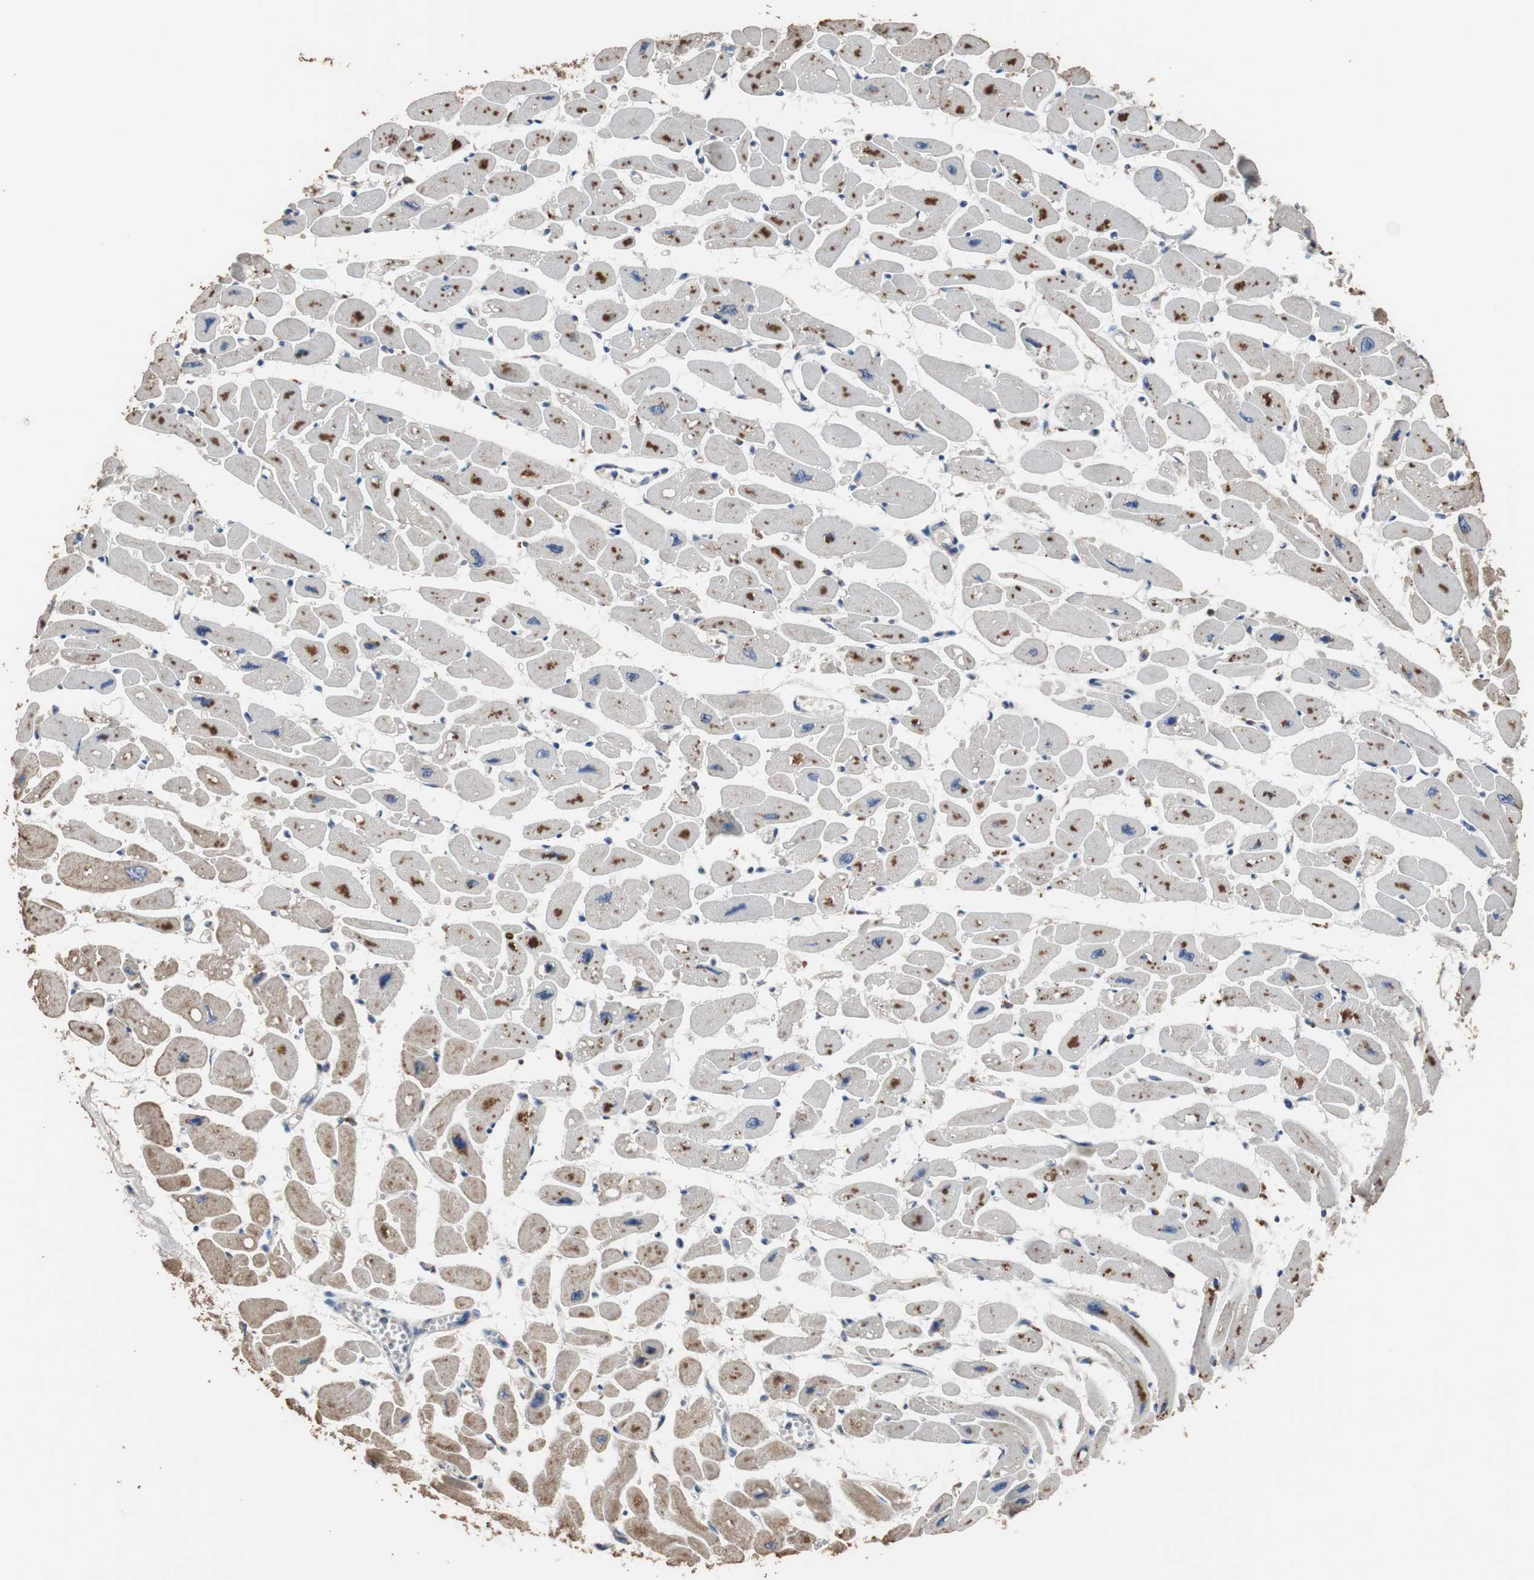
{"staining": {"intensity": "moderate", "quantity": "25%-75%", "location": "cytoplasmic/membranous"}, "tissue": "heart muscle", "cell_type": "Cardiomyocytes", "image_type": "normal", "snomed": [{"axis": "morphology", "description": "Normal tissue, NOS"}, {"axis": "topography", "description": "Heart"}], "caption": "Cardiomyocytes reveal moderate cytoplasmic/membranous expression in approximately 25%-75% of cells in normal heart muscle.", "gene": "SCIMP", "patient": {"sex": "female", "age": 54}}